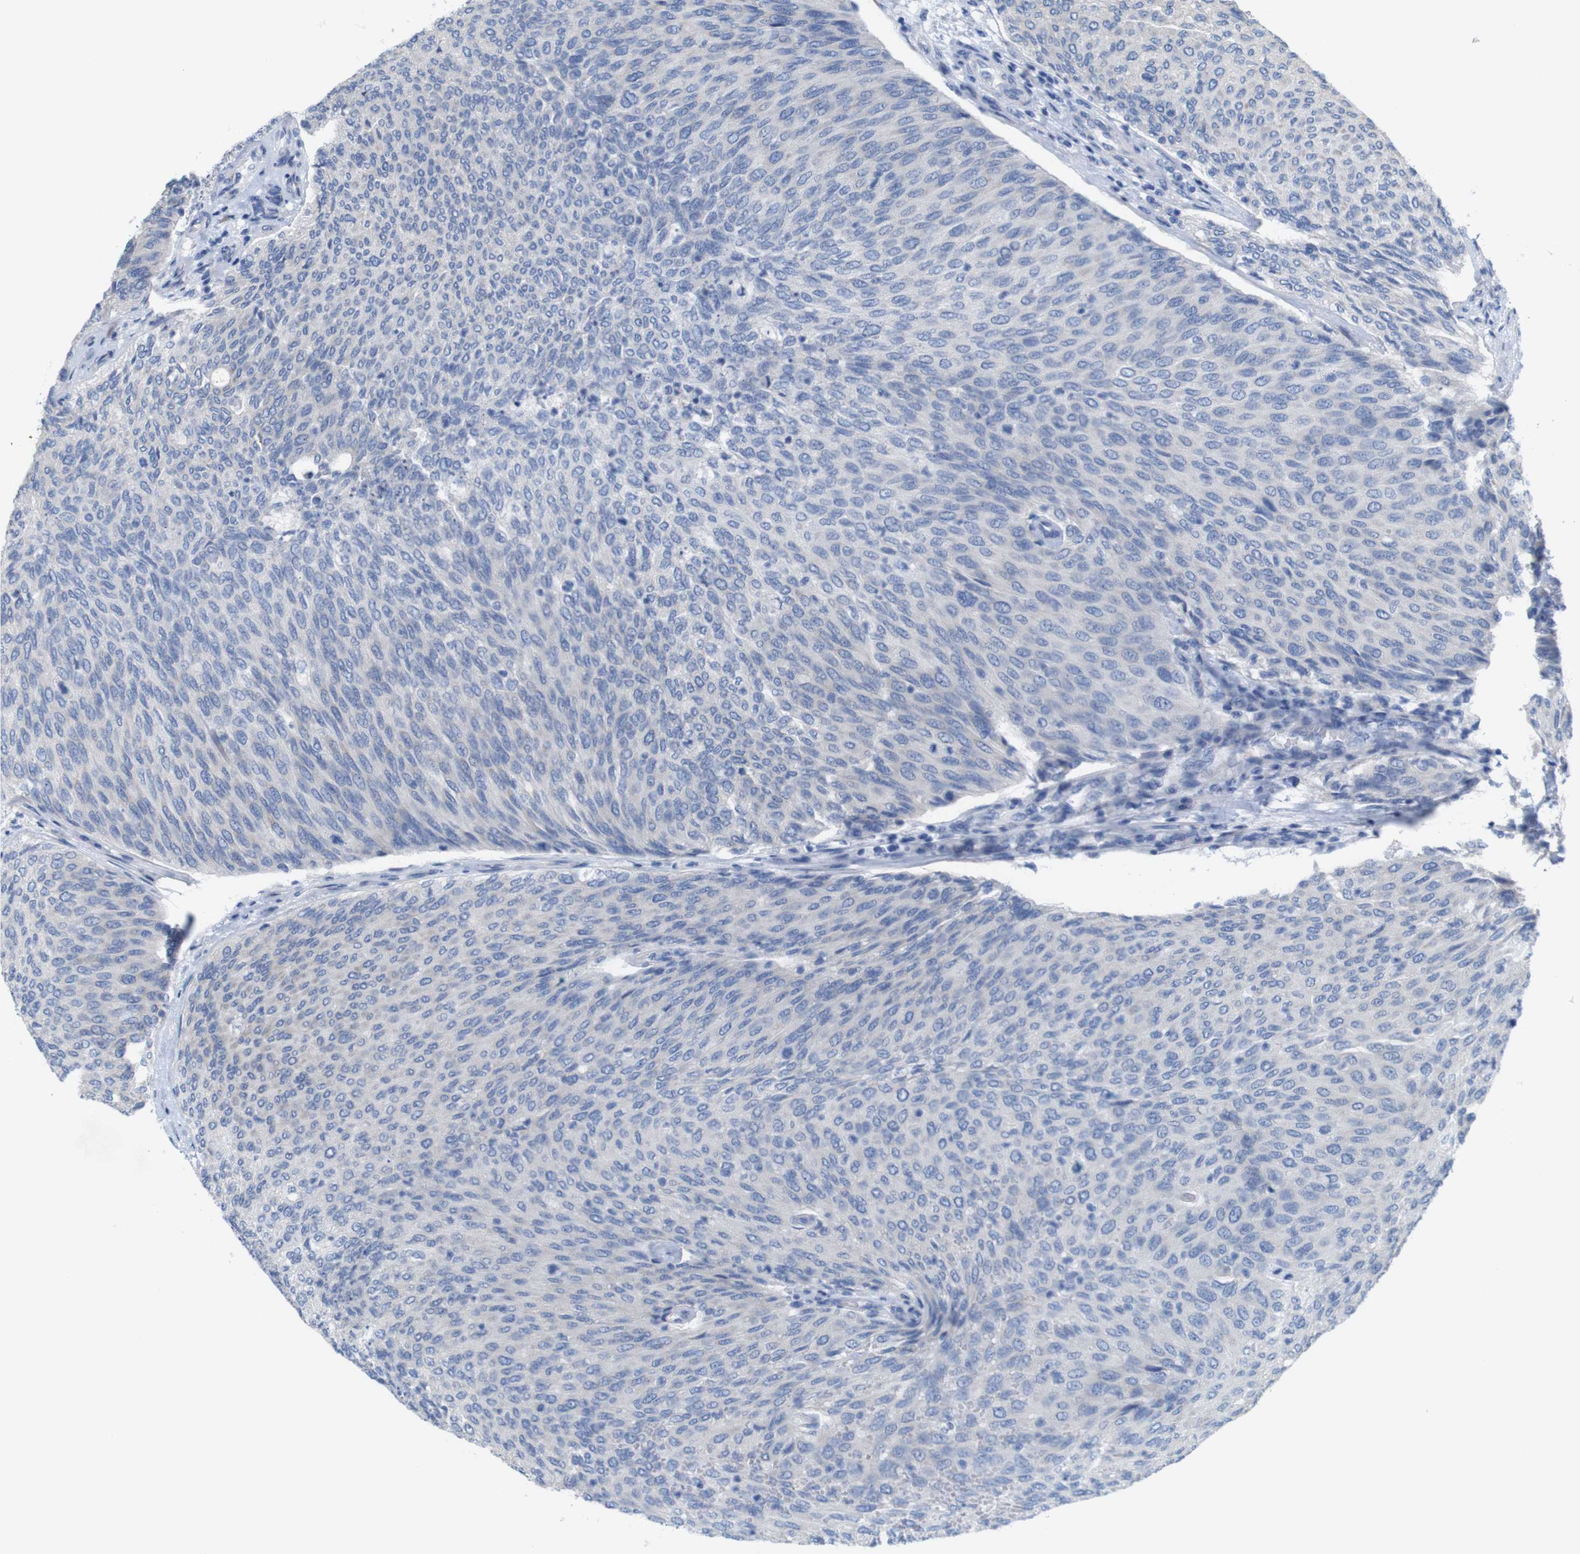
{"staining": {"intensity": "negative", "quantity": "none", "location": "none"}, "tissue": "urothelial cancer", "cell_type": "Tumor cells", "image_type": "cancer", "snomed": [{"axis": "morphology", "description": "Urothelial carcinoma, Low grade"}, {"axis": "topography", "description": "Urinary bladder"}], "caption": "The micrograph displays no significant staining in tumor cells of urothelial cancer.", "gene": "MYEOV", "patient": {"sex": "female", "age": 79}}